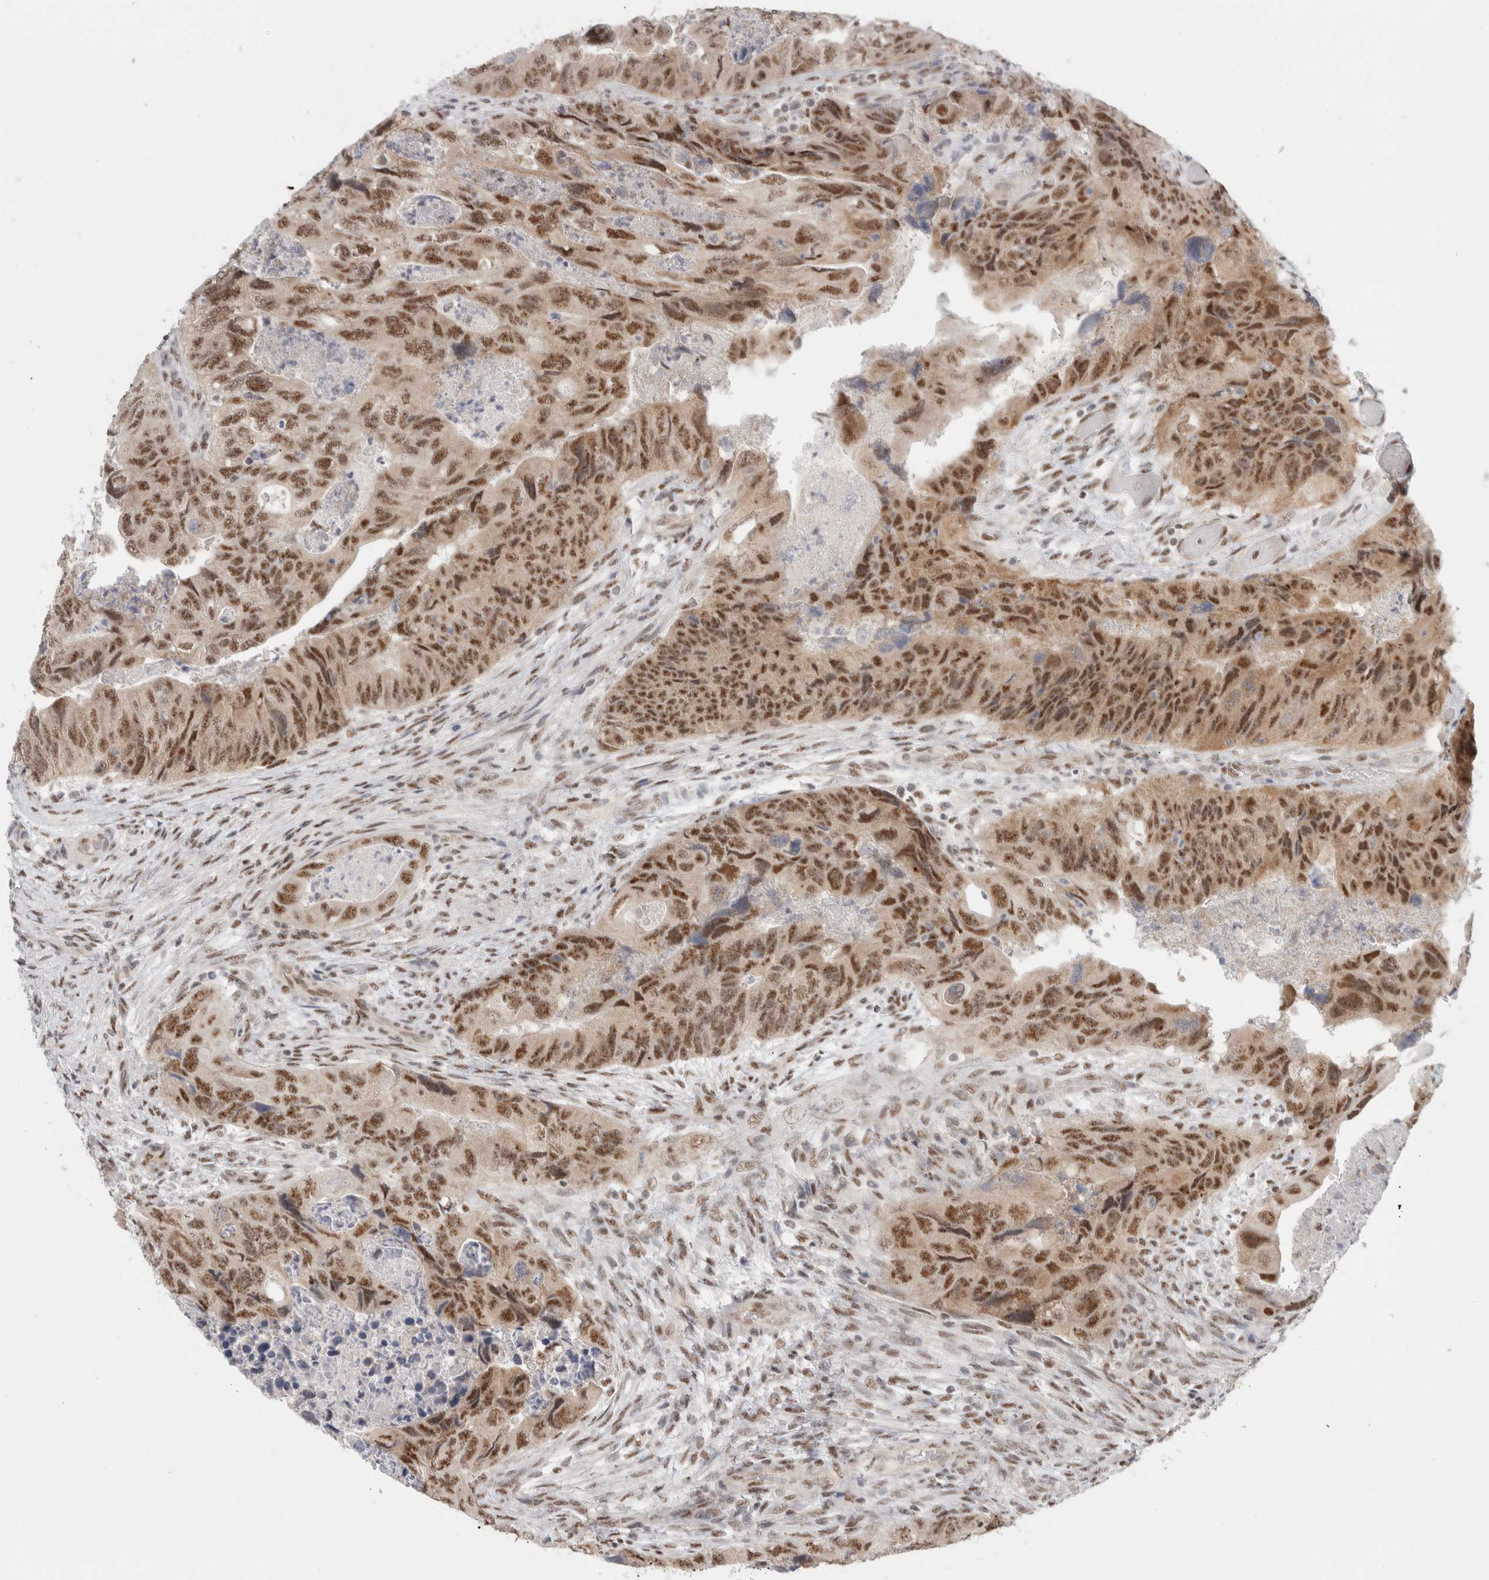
{"staining": {"intensity": "moderate", "quantity": ">75%", "location": "nuclear"}, "tissue": "colorectal cancer", "cell_type": "Tumor cells", "image_type": "cancer", "snomed": [{"axis": "morphology", "description": "Adenocarcinoma, NOS"}, {"axis": "topography", "description": "Rectum"}], "caption": "Tumor cells reveal moderate nuclear positivity in approximately >75% of cells in adenocarcinoma (colorectal). Ihc stains the protein in brown and the nuclei are stained blue.", "gene": "TRMT12", "patient": {"sex": "male", "age": 63}}